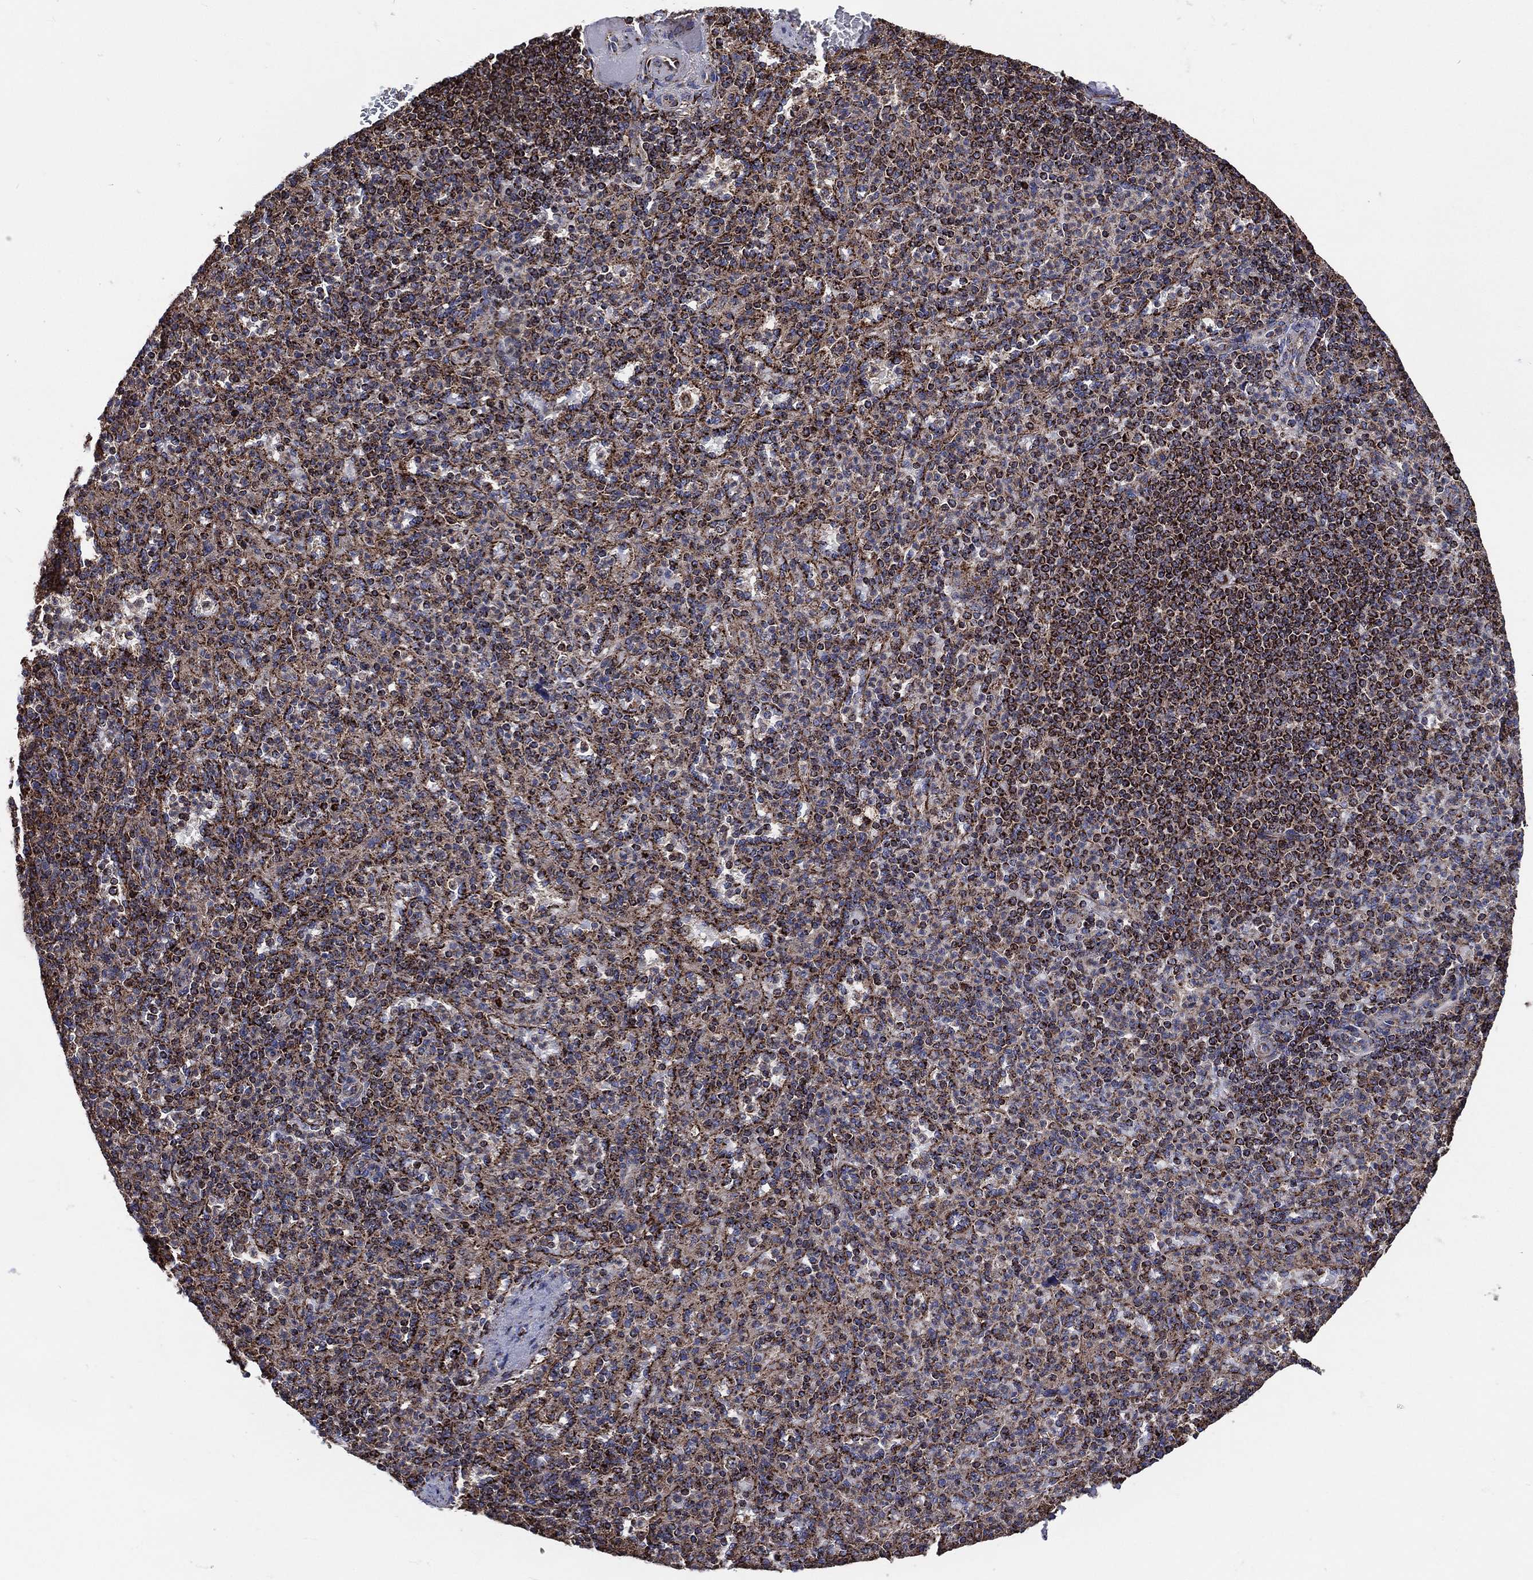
{"staining": {"intensity": "strong", "quantity": "25%-75%", "location": "cytoplasmic/membranous"}, "tissue": "spleen", "cell_type": "Cells in red pulp", "image_type": "normal", "snomed": [{"axis": "morphology", "description": "Normal tissue, NOS"}, {"axis": "topography", "description": "Spleen"}], "caption": "Immunohistochemistry (IHC) (DAB) staining of unremarkable spleen reveals strong cytoplasmic/membranous protein staining in approximately 25%-75% of cells in red pulp. (brown staining indicates protein expression, while blue staining denotes nuclei).", "gene": "ANKRD37", "patient": {"sex": "female", "age": 74}}